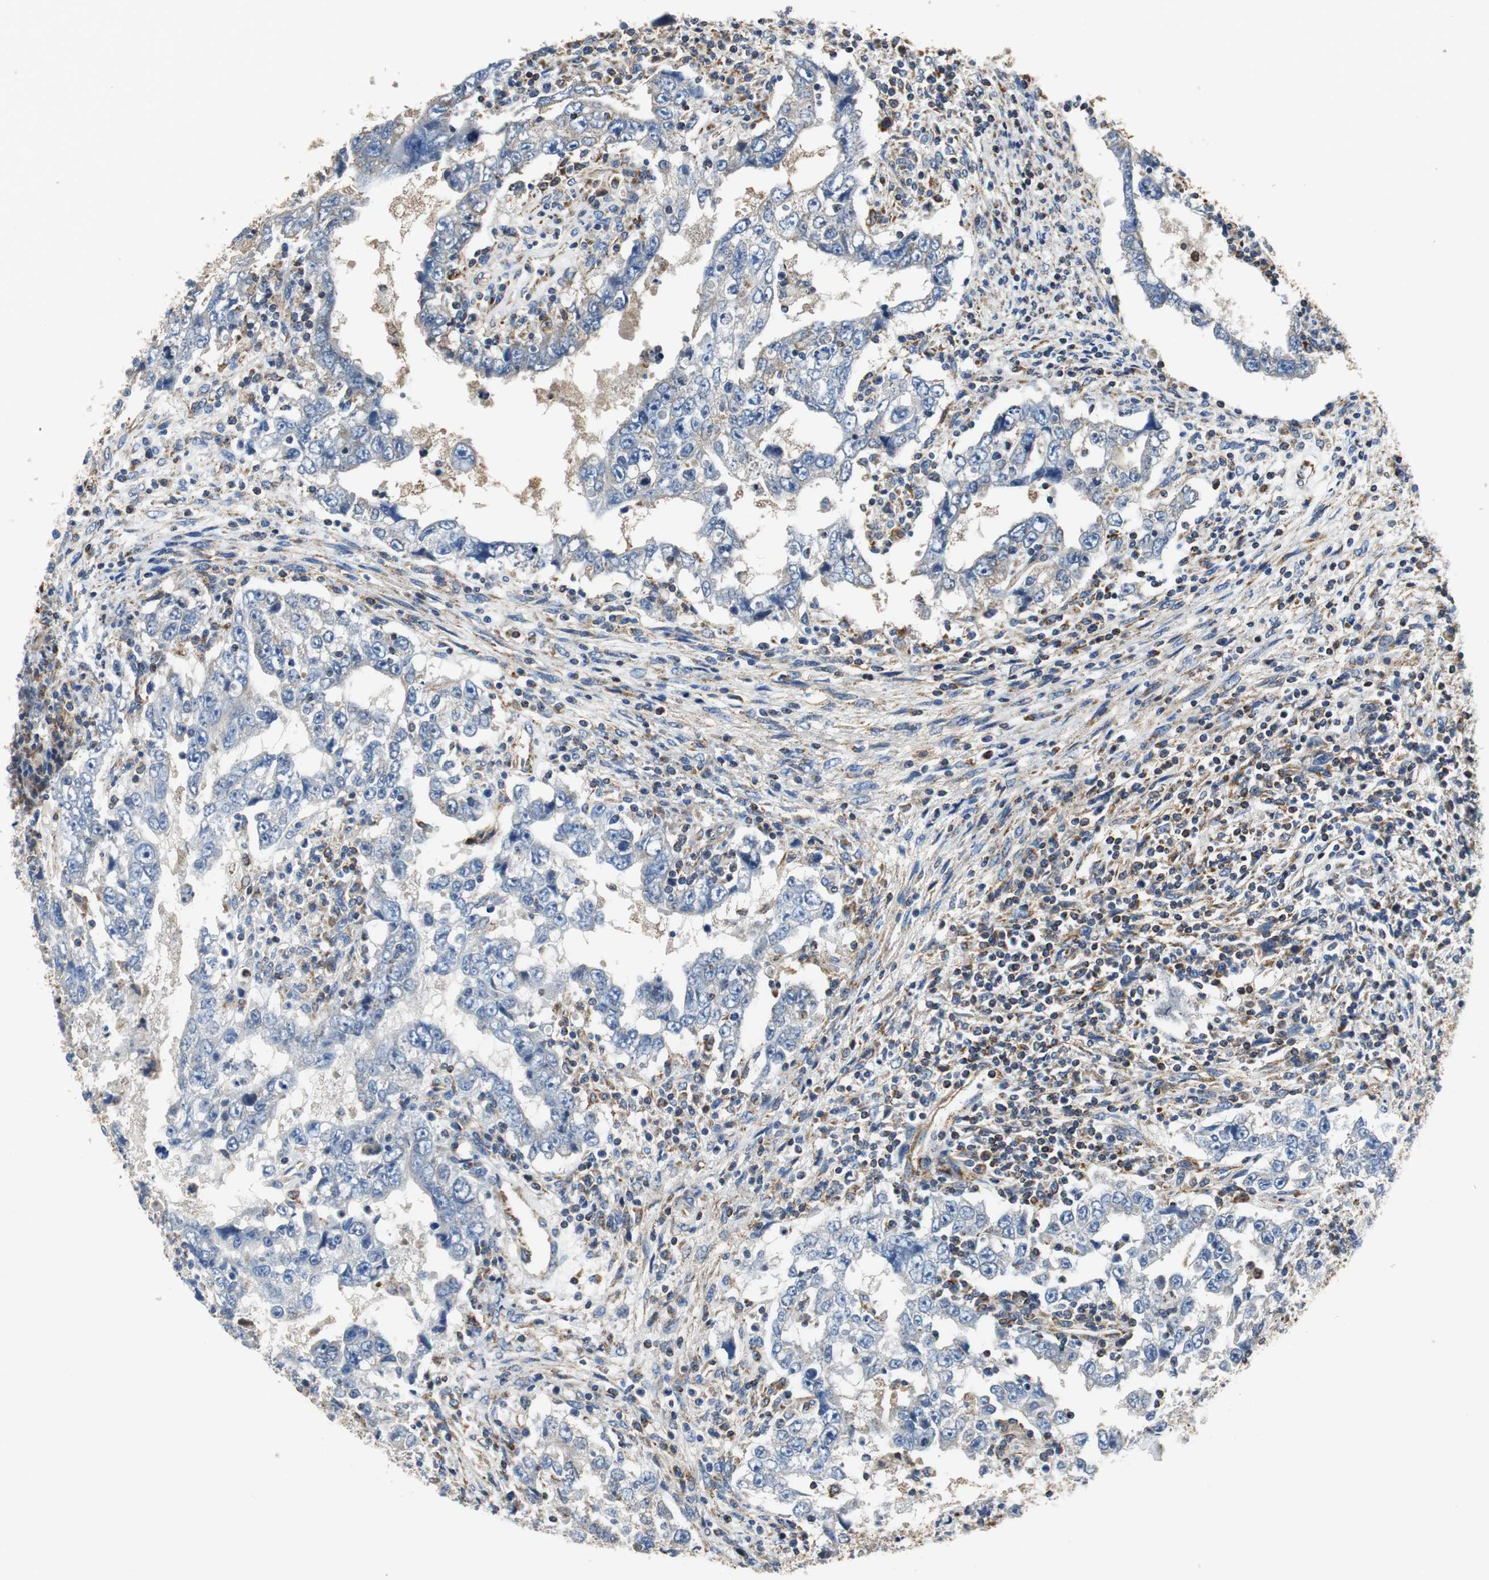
{"staining": {"intensity": "negative", "quantity": "none", "location": "none"}, "tissue": "testis cancer", "cell_type": "Tumor cells", "image_type": "cancer", "snomed": [{"axis": "morphology", "description": "Carcinoma, Embryonal, NOS"}, {"axis": "topography", "description": "Testis"}], "caption": "There is no significant positivity in tumor cells of testis cancer.", "gene": "GSTK1", "patient": {"sex": "male", "age": 26}}